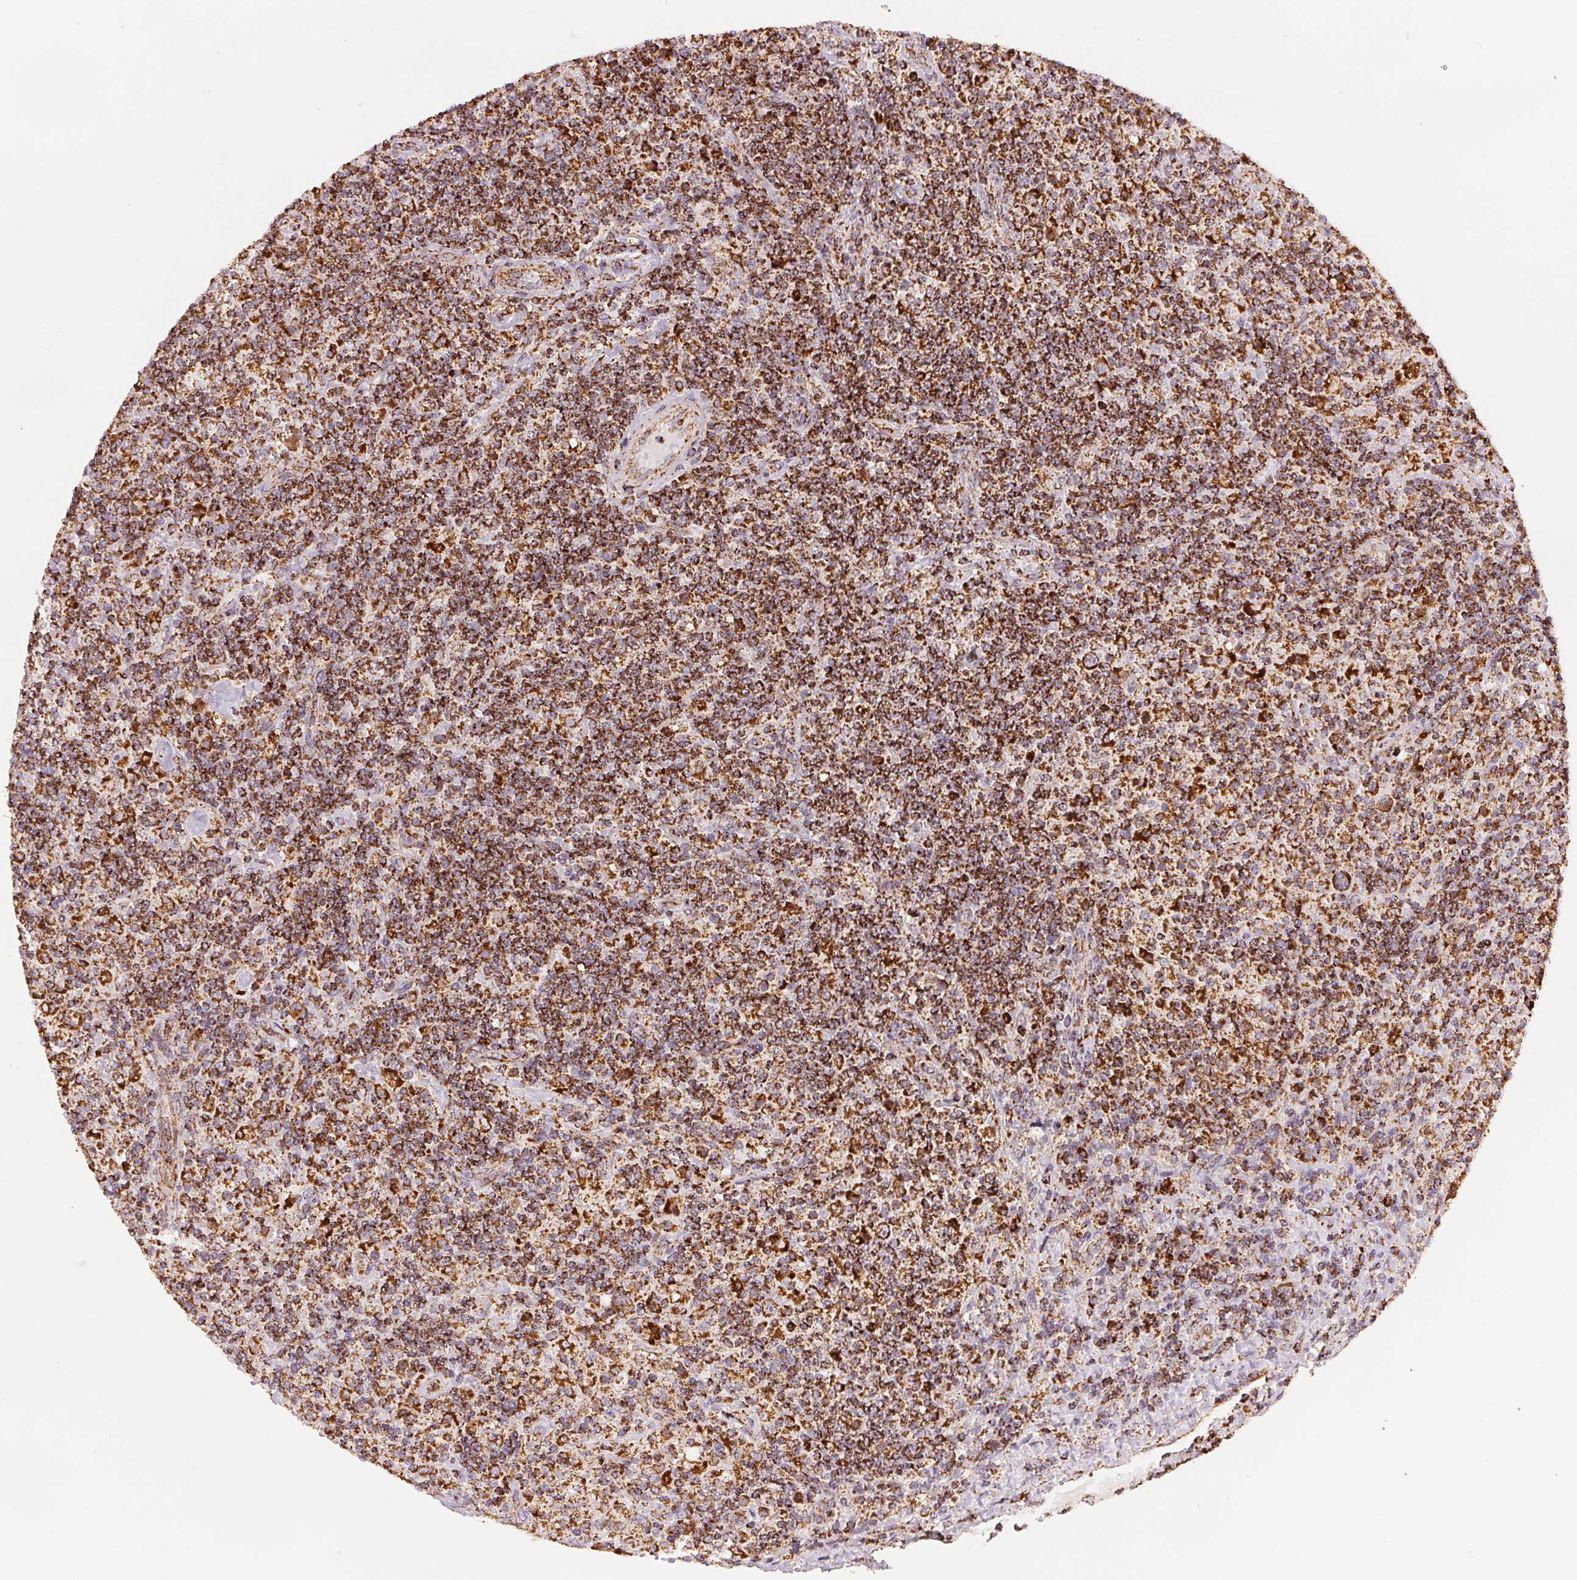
{"staining": {"intensity": "strong", "quantity": ">75%", "location": "cytoplasmic/membranous"}, "tissue": "lymphoma", "cell_type": "Tumor cells", "image_type": "cancer", "snomed": [{"axis": "morphology", "description": "Hodgkin's disease, NOS"}, {"axis": "topography", "description": "Lymph node"}], "caption": "Immunohistochemical staining of human Hodgkin's disease reveals strong cytoplasmic/membranous protein expression in approximately >75% of tumor cells. (Brightfield microscopy of DAB IHC at high magnification).", "gene": "SDHB", "patient": {"sex": "male", "age": 70}}